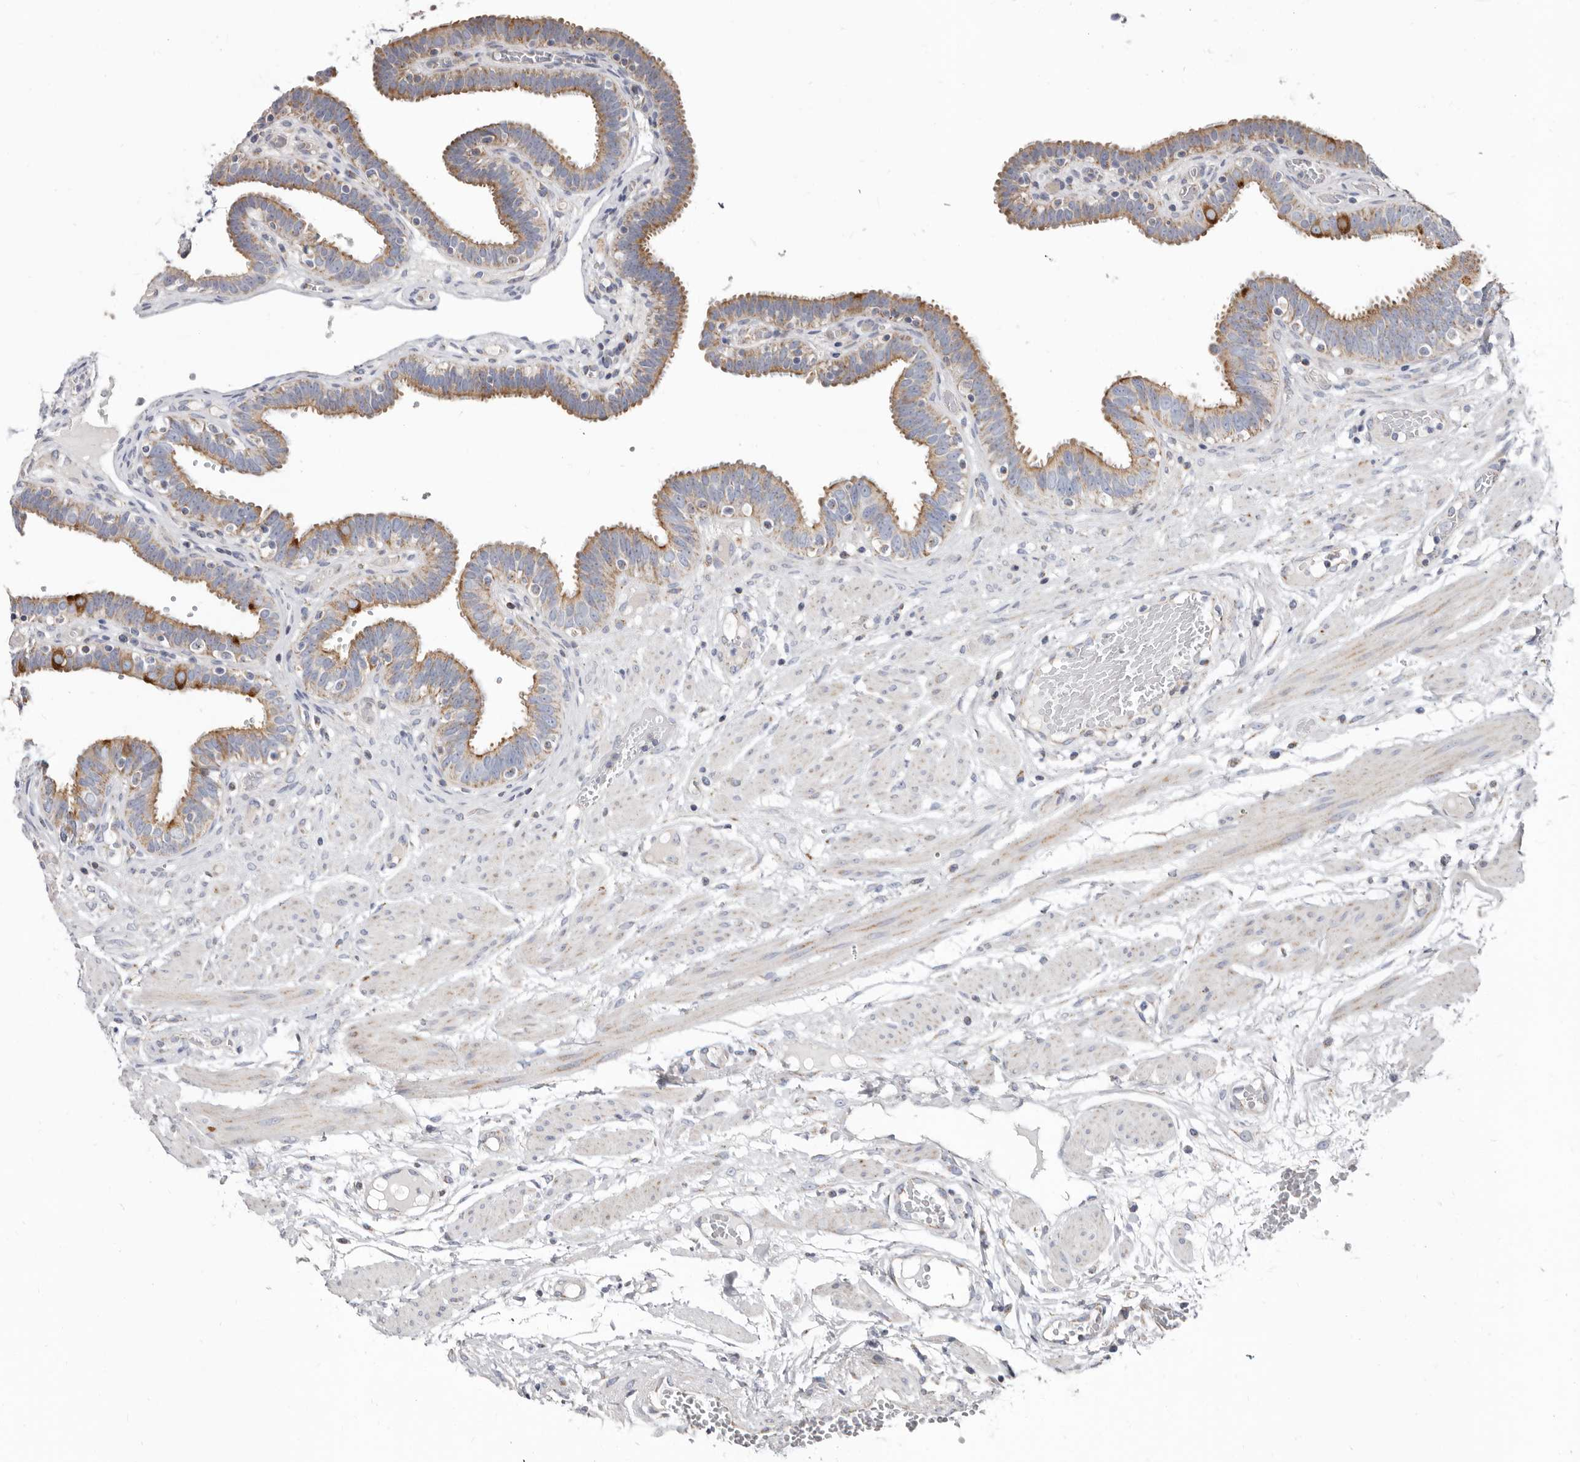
{"staining": {"intensity": "moderate", "quantity": "25%-75%", "location": "cytoplasmic/membranous"}, "tissue": "fallopian tube", "cell_type": "Glandular cells", "image_type": "normal", "snomed": [{"axis": "morphology", "description": "Normal tissue, NOS"}, {"axis": "topography", "description": "Fallopian tube"}, {"axis": "topography", "description": "Placenta"}], "caption": "A micrograph of human fallopian tube stained for a protein reveals moderate cytoplasmic/membranous brown staining in glandular cells. The staining was performed using DAB to visualize the protein expression in brown, while the nuclei were stained in blue with hematoxylin (Magnification: 20x).", "gene": "RSPO2", "patient": {"sex": "female", "age": 32}}